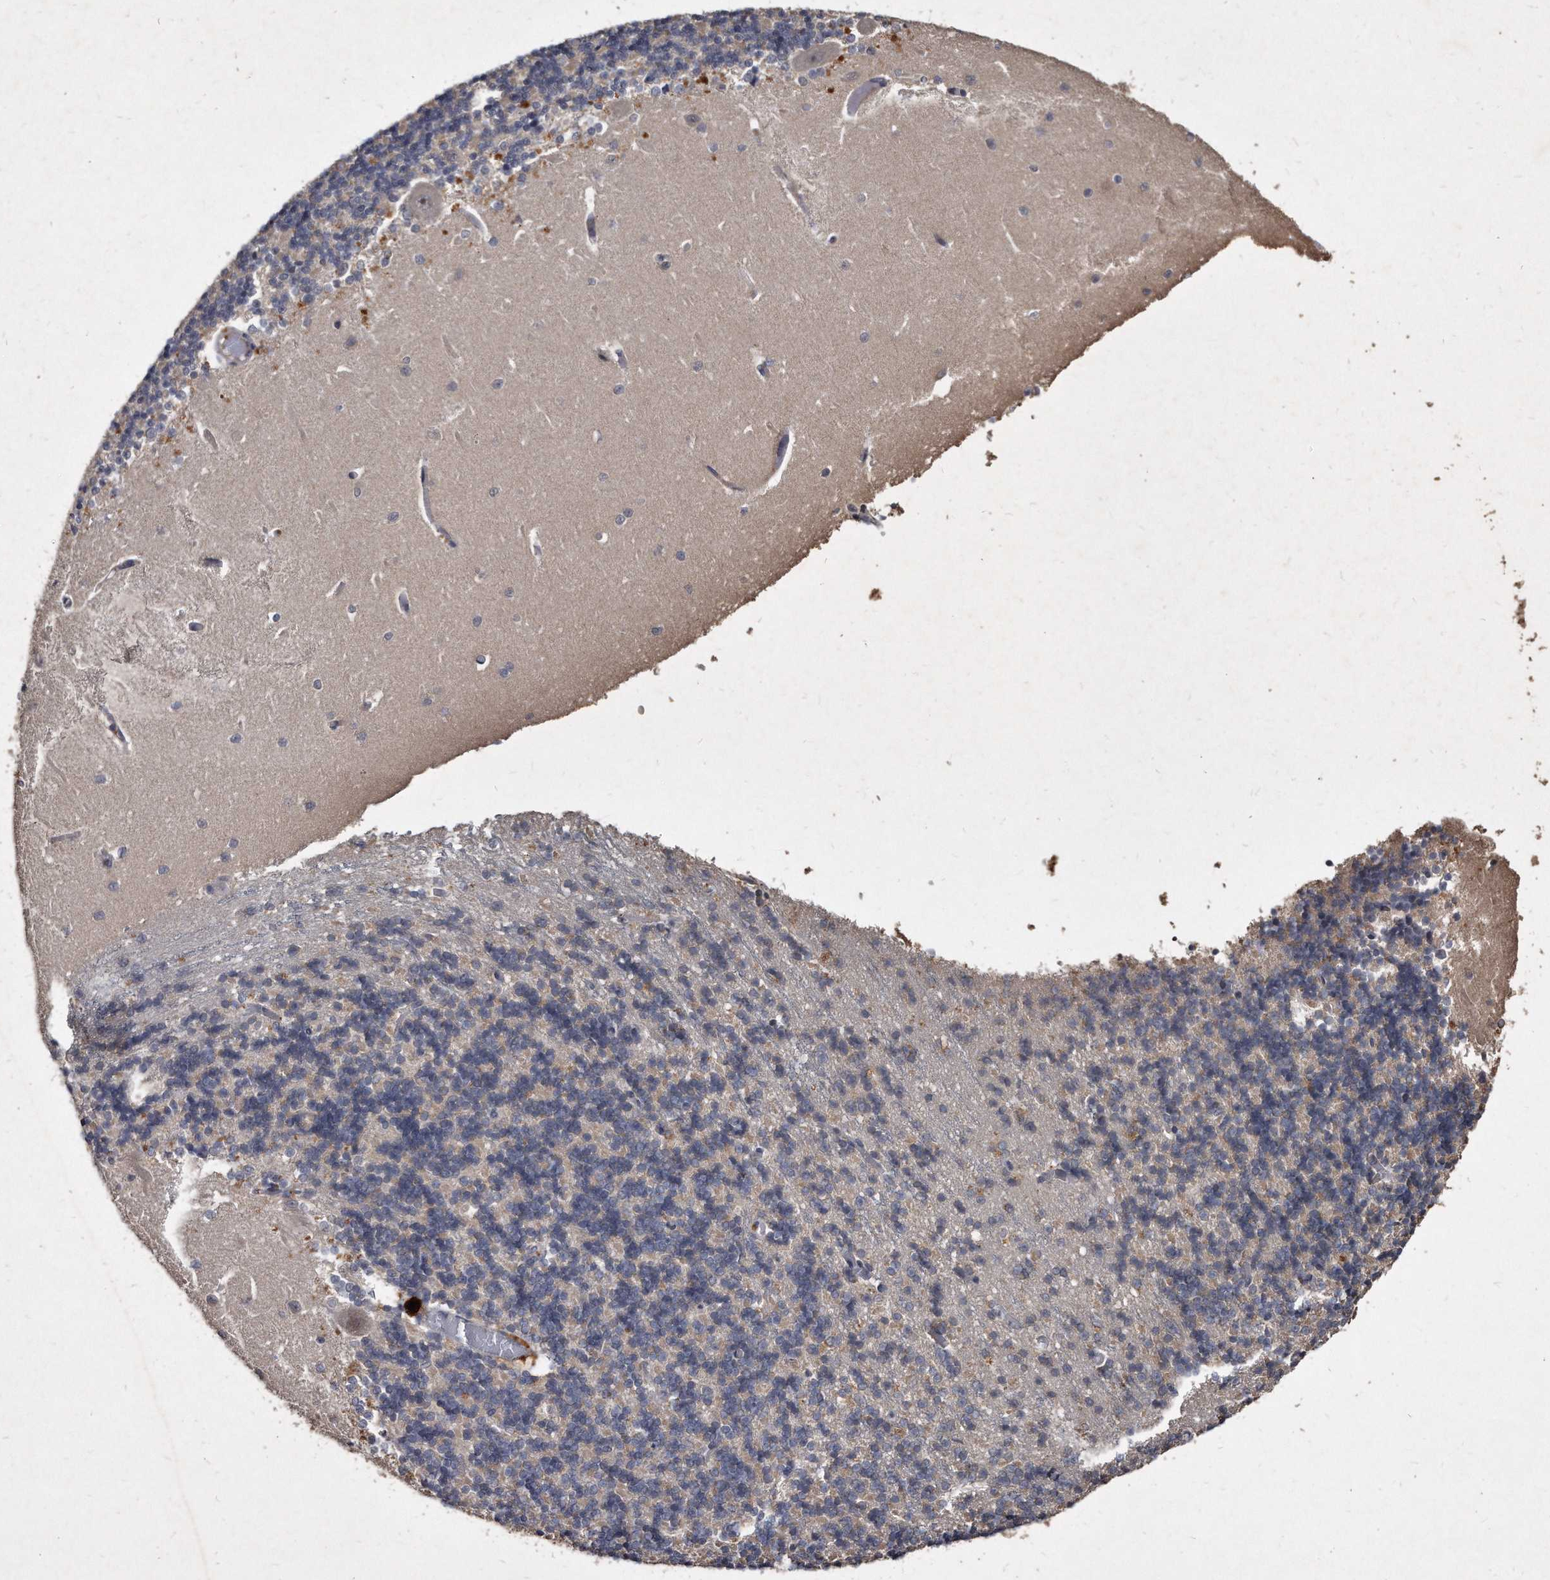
{"staining": {"intensity": "weak", "quantity": "<25%", "location": "cytoplasmic/membranous"}, "tissue": "cerebellum", "cell_type": "Cells in granular layer", "image_type": "normal", "snomed": [{"axis": "morphology", "description": "Normal tissue, NOS"}, {"axis": "topography", "description": "Cerebellum"}], "caption": "The histopathology image shows no significant staining in cells in granular layer of cerebellum.", "gene": "KLHDC3", "patient": {"sex": "male", "age": 37}}